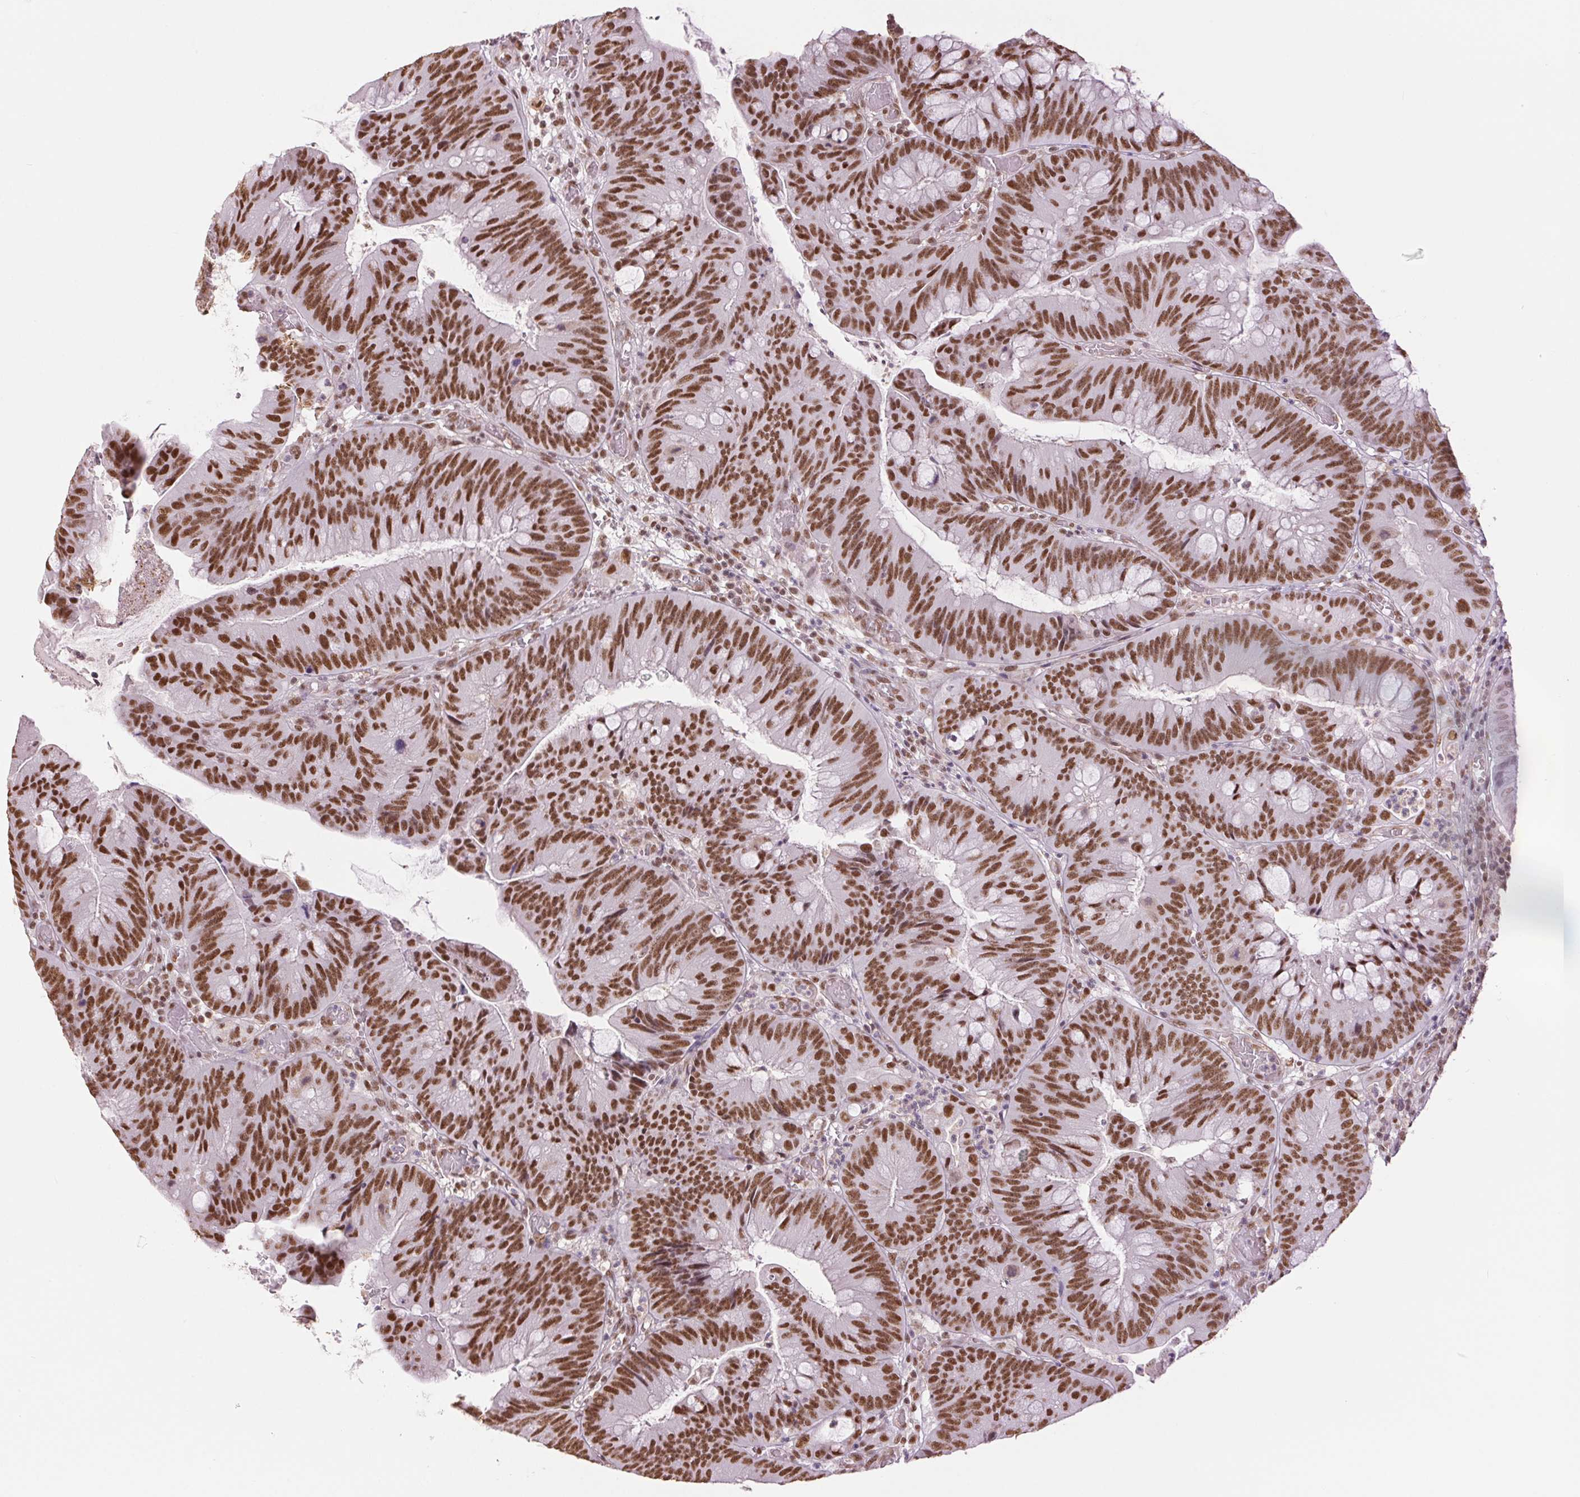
{"staining": {"intensity": "strong", "quantity": ">75%", "location": "nuclear"}, "tissue": "colorectal cancer", "cell_type": "Tumor cells", "image_type": "cancer", "snomed": [{"axis": "morphology", "description": "Adenocarcinoma, NOS"}, {"axis": "topography", "description": "Colon"}], "caption": "DAB (3,3'-diaminobenzidine) immunohistochemical staining of human colorectal cancer (adenocarcinoma) demonstrates strong nuclear protein positivity in approximately >75% of tumor cells. The staining was performed using DAB, with brown indicating positive protein expression. Nuclei are stained blue with hematoxylin.", "gene": "ZFR2", "patient": {"sex": "male", "age": 62}}